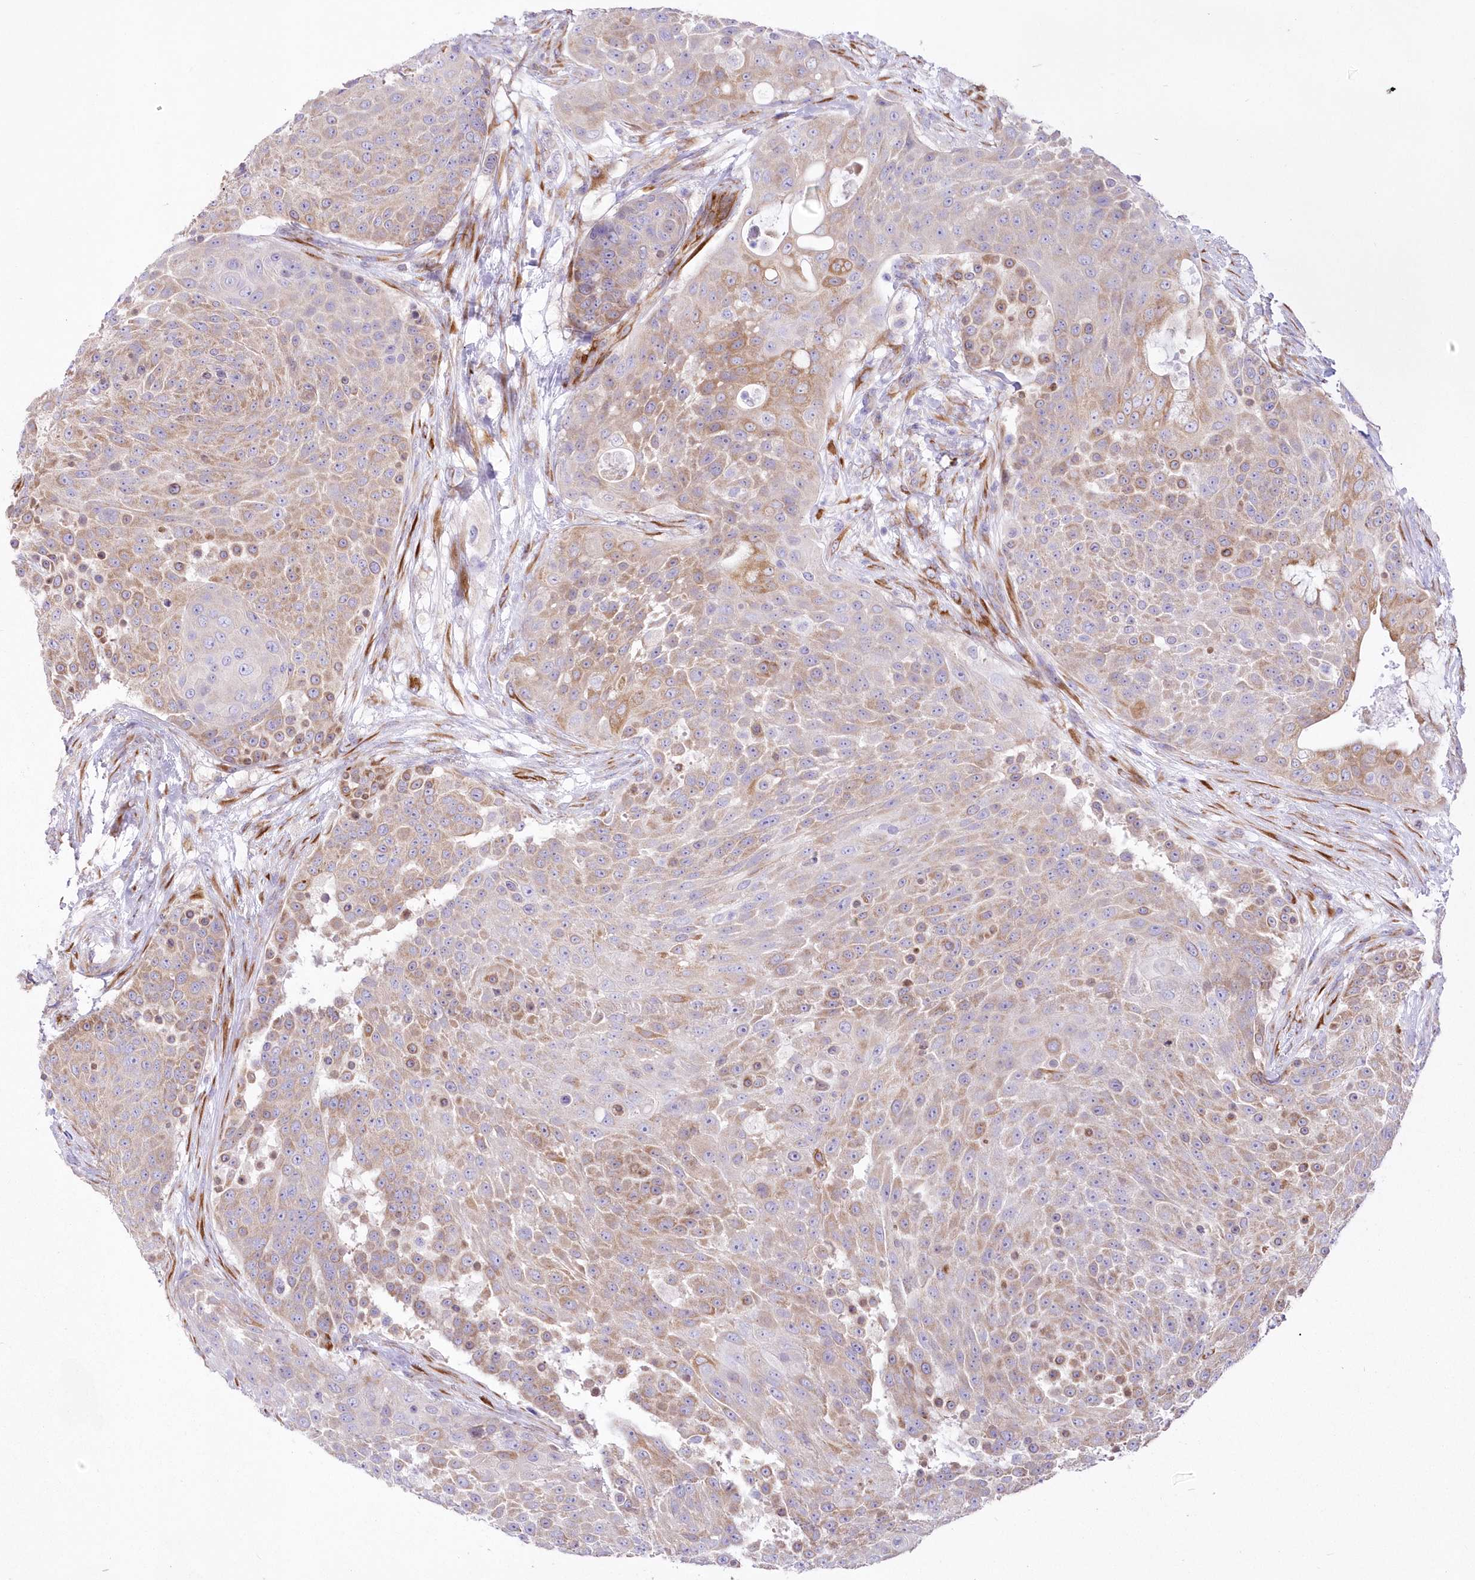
{"staining": {"intensity": "moderate", "quantity": "25%-75%", "location": "cytoplasmic/membranous"}, "tissue": "urothelial cancer", "cell_type": "Tumor cells", "image_type": "cancer", "snomed": [{"axis": "morphology", "description": "Urothelial carcinoma, High grade"}, {"axis": "topography", "description": "Urinary bladder"}], "caption": "Urothelial cancer was stained to show a protein in brown. There is medium levels of moderate cytoplasmic/membranous expression in approximately 25%-75% of tumor cells.", "gene": "YTHDC2", "patient": {"sex": "female", "age": 63}}